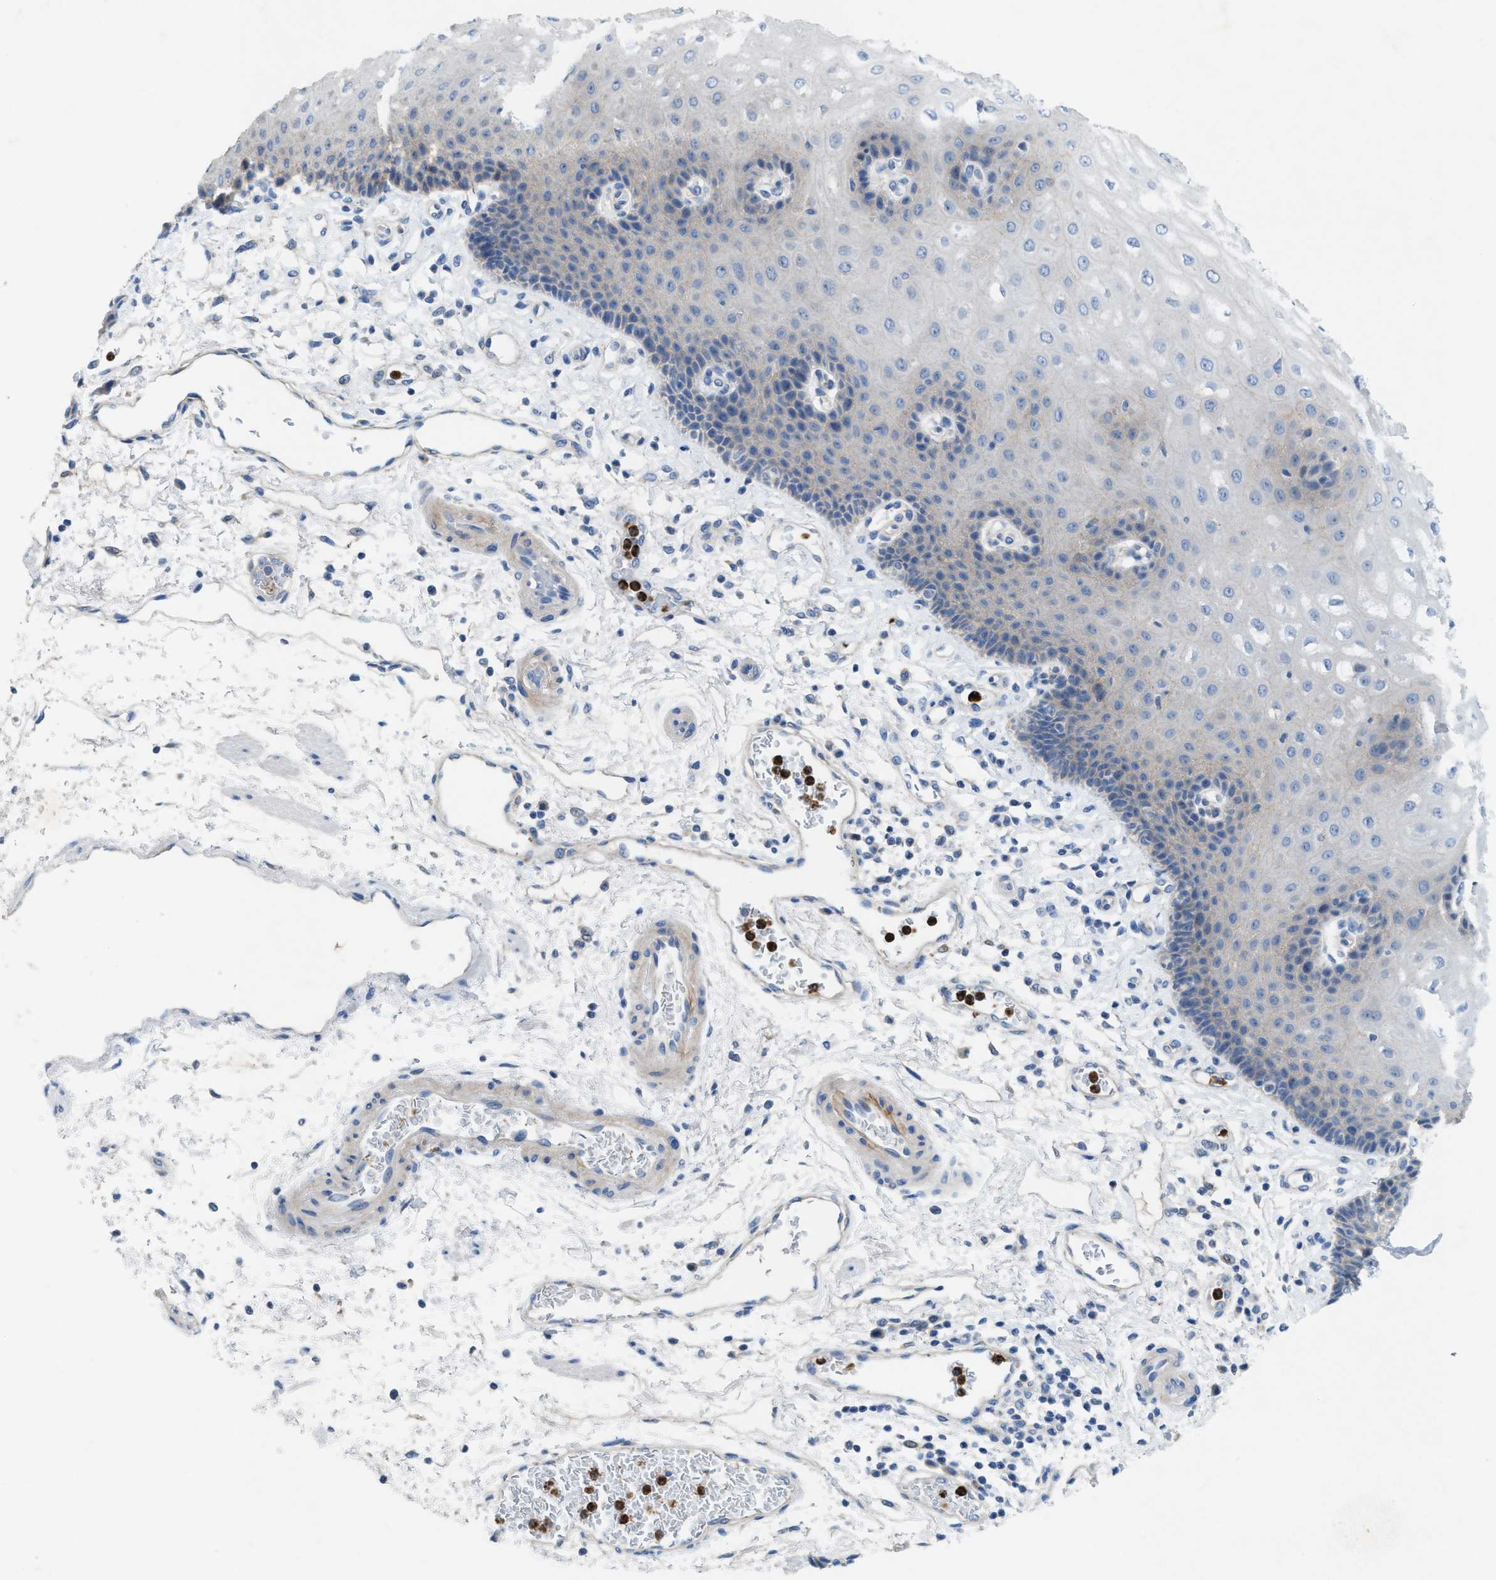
{"staining": {"intensity": "weak", "quantity": "<25%", "location": "cytoplasmic/membranous"}, "tissue": "esophagus", "cell_type": "Squamous epithelial cells", "image_type": "normal", "snomed": [{"axis": "morphology", "description": "Normal tissue, NOS"}, {"axis": "topography", "description": "Esophagus"}], "caption": "The IHC micrograph has no significant staining in squamous epithelial cells of esophagus. (Immunohistochemistry (ihc), brightfield microscopy, high magnification).", "gene": "CKLF", "patient": {"sex": "male", "age": 54}}